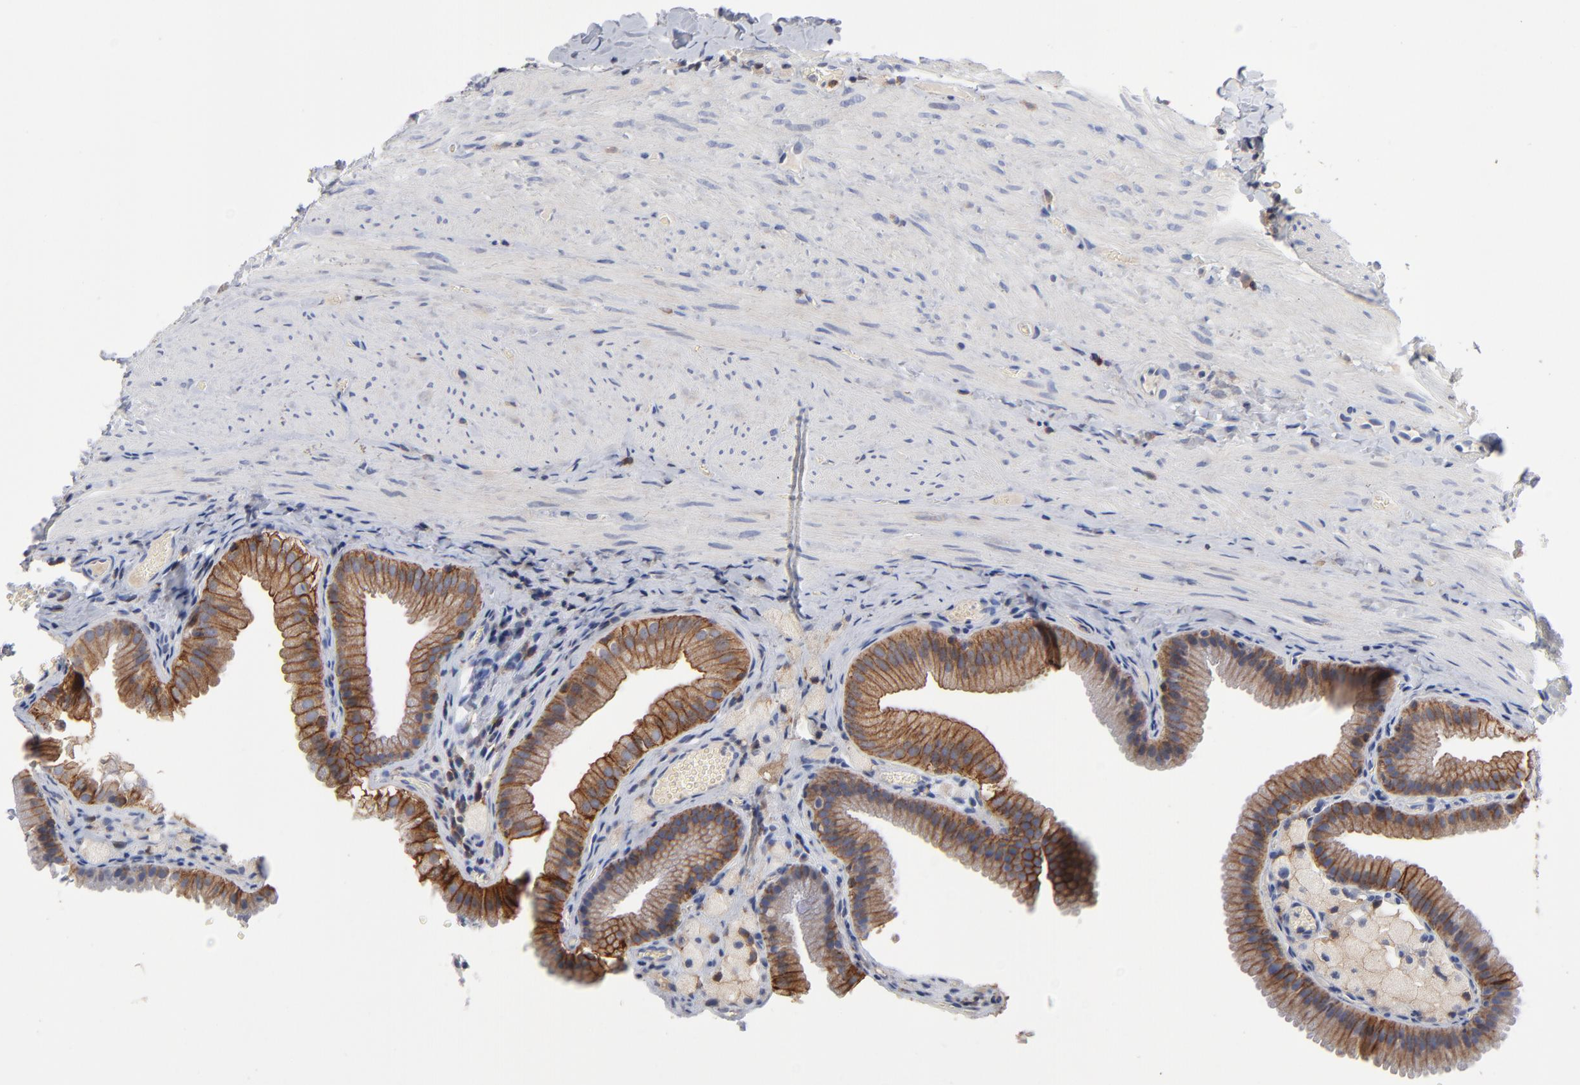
{"staining": {"intensity": "strong", "quantity": ">75%", "location": "cytoplasmic/membranous"}, "tissue": "gallbladder", "cell_type": "Glandular cells", "image_type": "normal", "snomed": [{"axis": "morphology", "description": "Normal tissue, NOS"}, {"axis": "topography", "description": "Gallbladder"}], "caption": "Protein expression analysis of normal gallbladder exhibits strong cytoplasmic/membranous staining in approximately >75% of glandular cells. The protein of interest is shown in brown color, while the nuclei are stained blue.", "gene": "PDLIM2", "patient": {"sex": "female", "age": 24}}